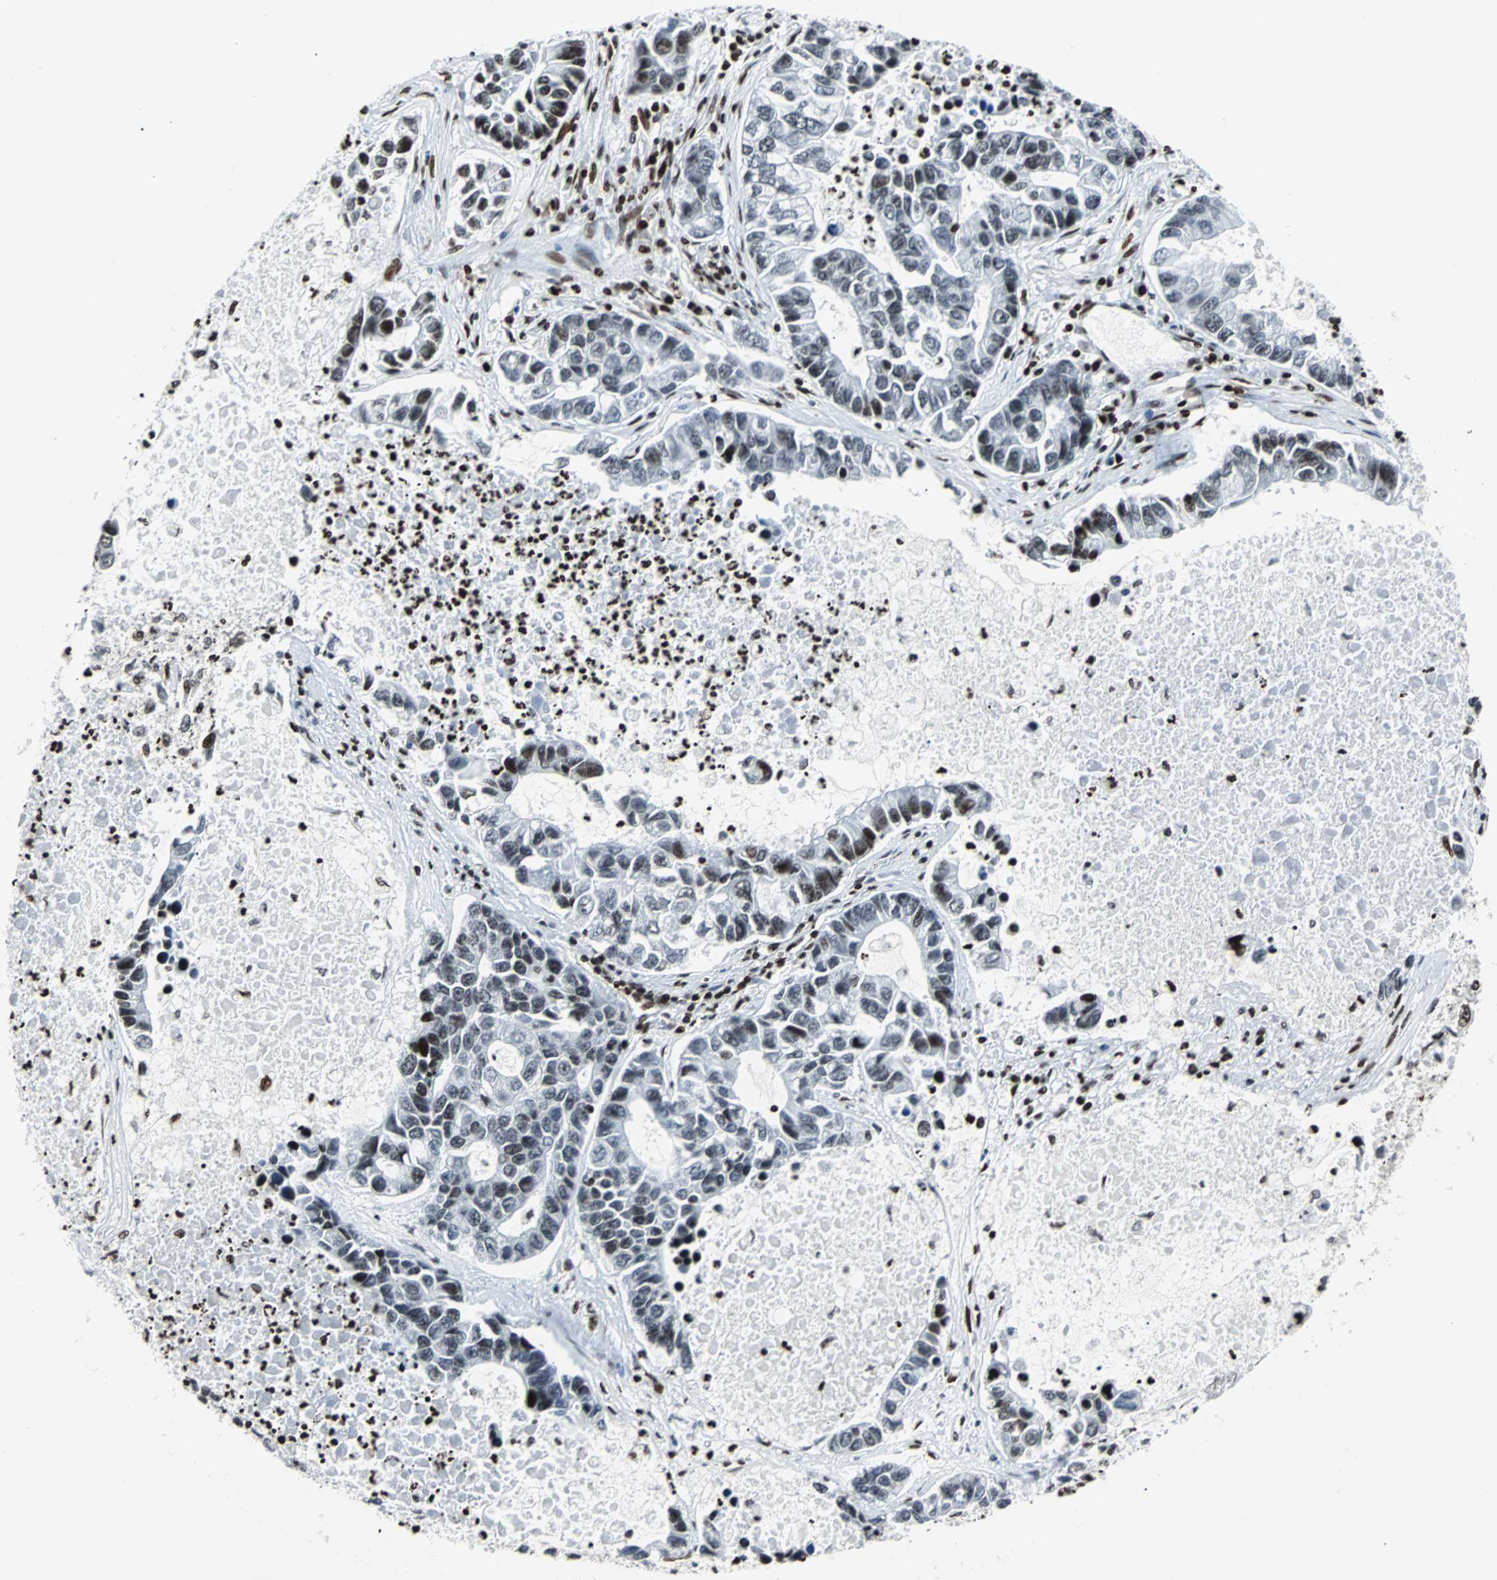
{"staining": {"intensity": "moderate", "quantity": "<25%", "location": "nuclear"}, "tissue": "lung cancer", "cell_type": "Tumor cells", "image_type": "cancer", "snomed": [{"axis": "morphology", "description": "Adenocarcinoma, NOS"}, {"axis": "topography", "description": "Lung"}], "caption": "Immunohistochemistry (IHC) of human adenocarcinoma (lung) reveals low levels of moderate nuclear positivity in approximately <25% of tumor cells. (IHC, brightfield microscopy, high magnification).", "gene": "ZNF131", "patient": {"sex": "female", "age": 51}}